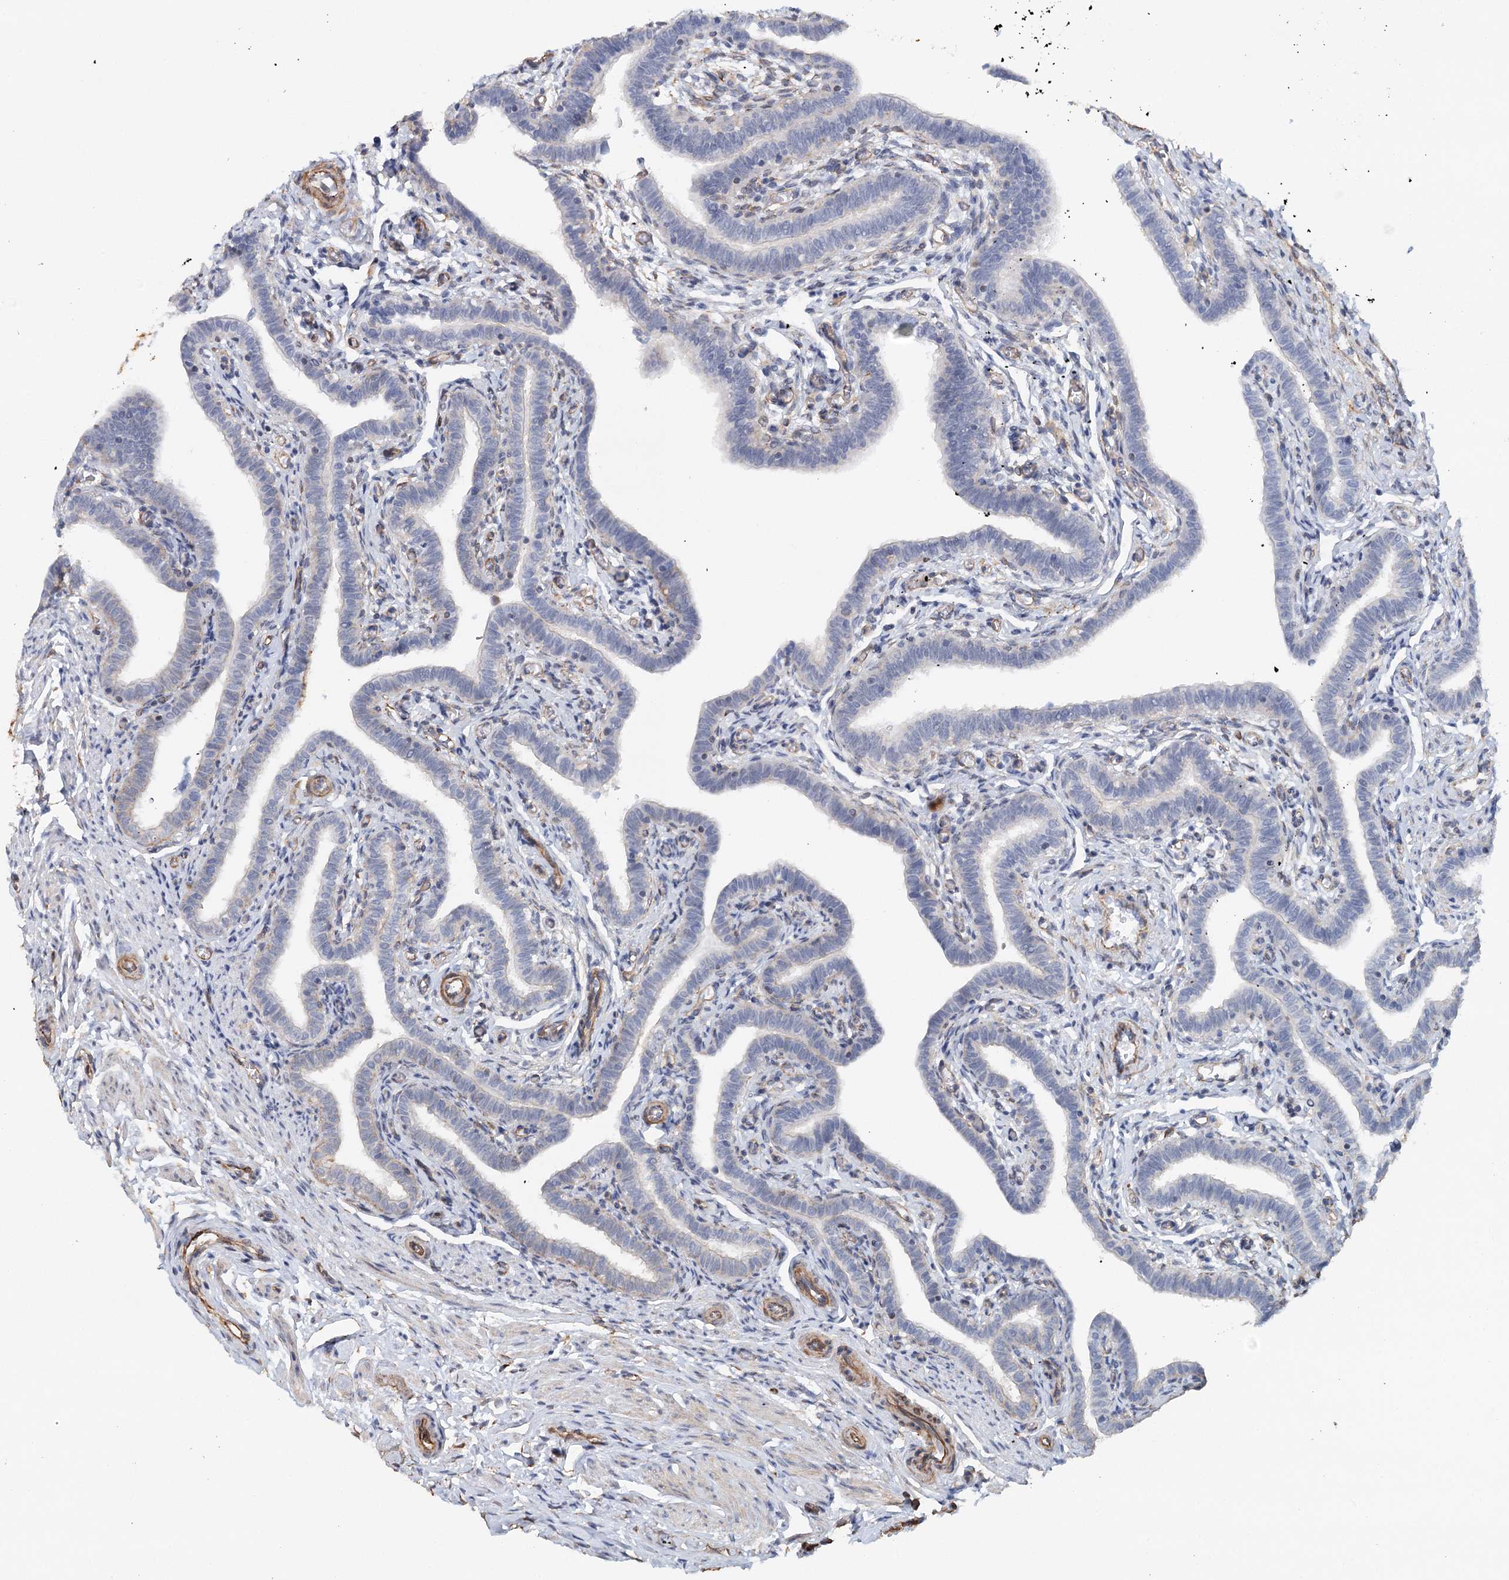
{"staining": {"intensity": "moderate", "quantity": "<25%", "location": "cytoplasmic/membranous"}, "tissue": "fallopian tube", "cell_type": "Glandular cells", "image_type": "normal", "snomed": [{"axis": "morphology", "description": "Normal tissue, NOS"}, {"axis": "topography", "description": "Fallopian tube"}], "caption": "DAB immunohistochemical staining of normal fallopian tube shows moderate cytoplasmic/membranous protein expression in approximately <25% of glandular cells.", "gene": "SYNPO", "patient": {"sex": "female", "age": 36}}